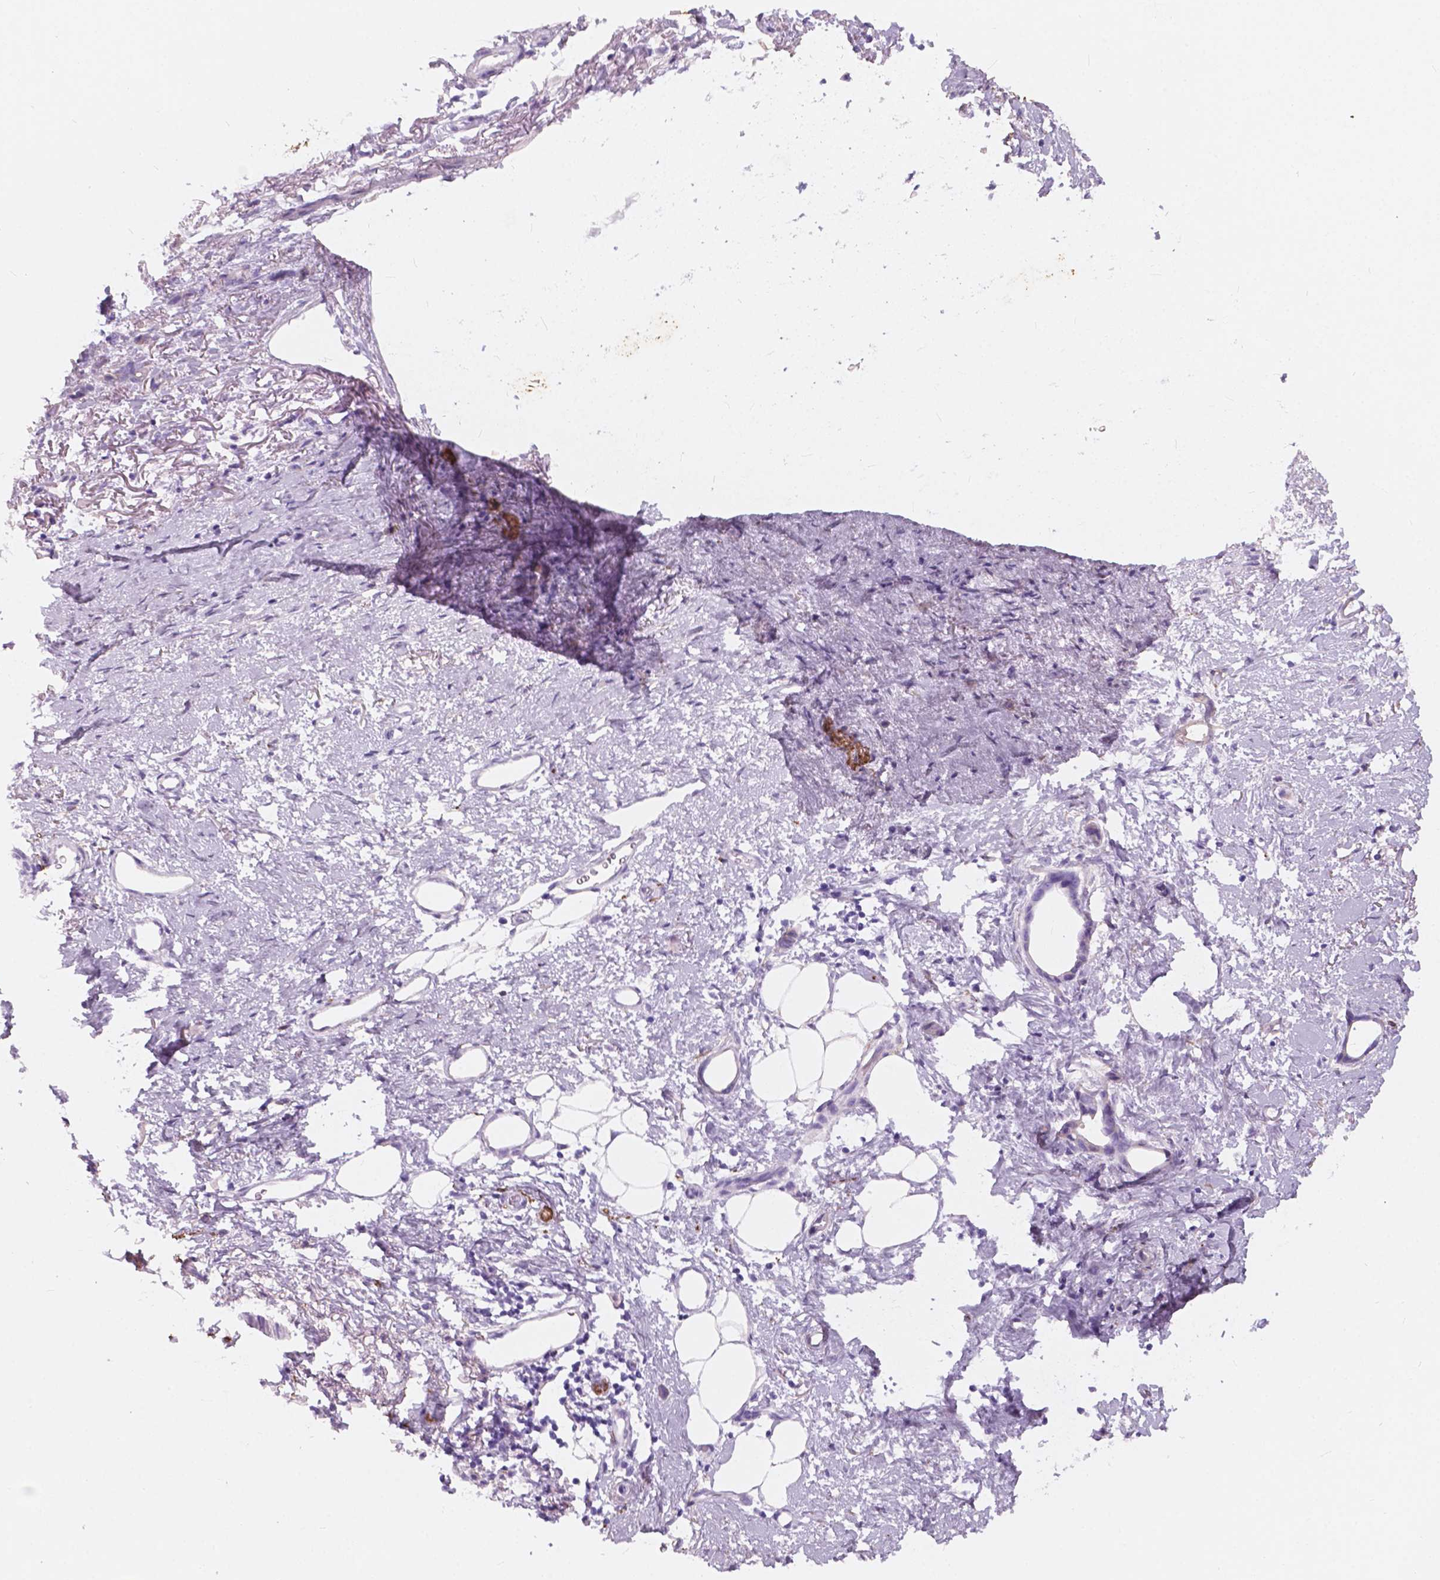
{"staining": {"intensity": "negative", "quantity": "none", "location": "none"}, "tissue": "stomach cancer", "cell_type": "Tumor cells", "image_type": "cancer", "snomed": [{"axis": "morphology", "description": "Adenocarcinoma, NOS"}, {"axis": "topography", "description": "Stomach, upper"}], "caption": "Immunohistochemical staining of adenocarcinoma (stomach) reveals no significant staining in tumor cells.", "gene": "FXYD2", "patient": {"sex": "male", "age": 62}}